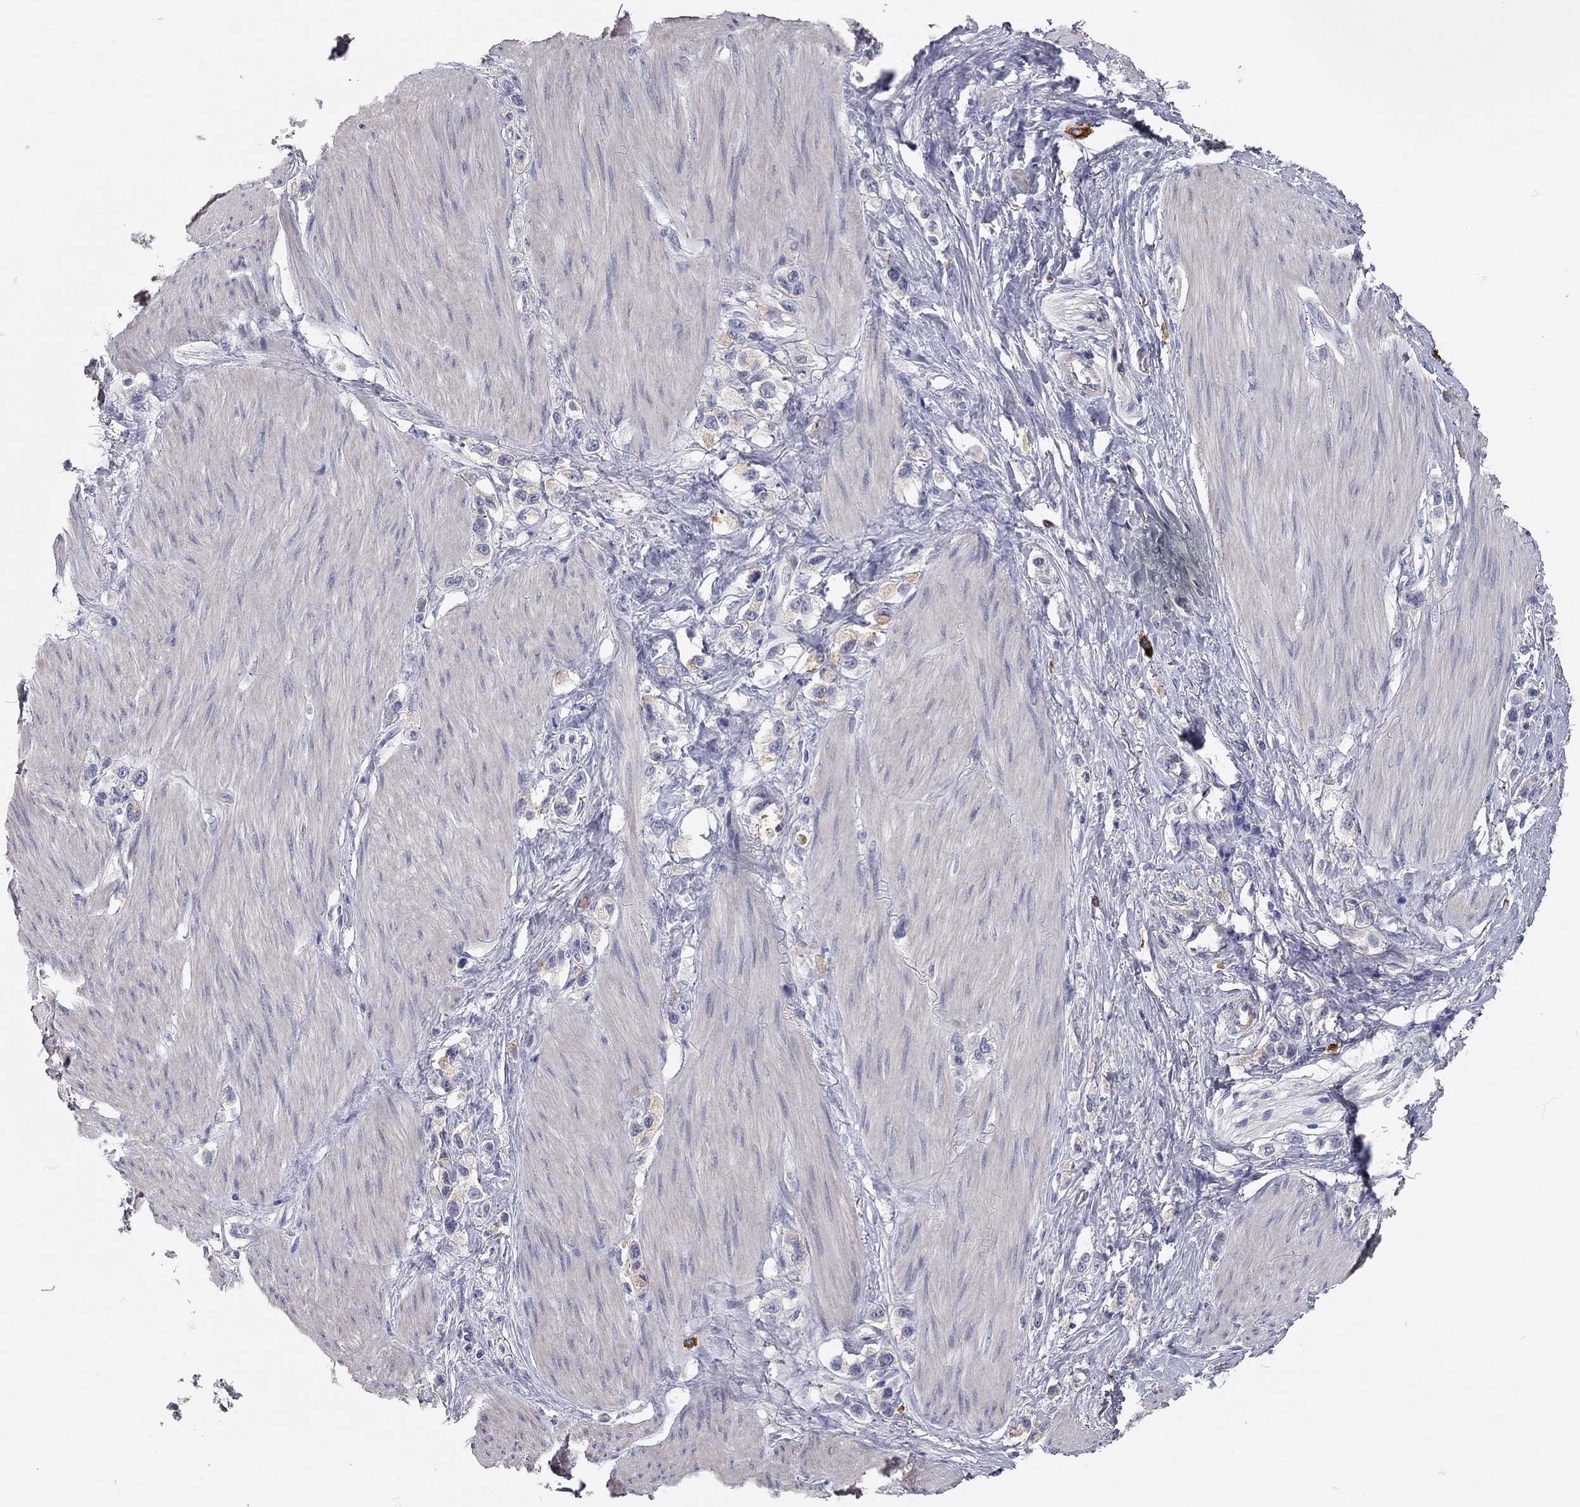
{"staining": {"intensity": "weak", "quantity": "25%-75%", "location": "cytoplasmic/membranous"}, "tissue": "stomach cancer", "cell_type": "Tumor cells", "image_type": "cancer", "snomed": [{"axis": "morphology", "description": "Normal tissue, NOS"}, {"axis": "morphology", "description": "Adenocarcinoma, NOS"}, {"axis": "morphology", "description": "Adenocarcinoma, High grade"}, {"axis": "topography", "description": "Stomach, upper"}, {"axis": "topography", "description": "Stomach"}], "caption": "An IHC micrograph of tumor tissue is shown. Protein staining in brown labels weak cytoplasmic/membranous positivity in stomach cancer (adenocarcinoma (high-grade)) within tumor cells. The staining is performed using DAB (3,3'-diaminobenzidine) brown chromogen to label protein expression. The nuclei are counter-stained blue using hematoxylin.", "gene": "C10orf90", "patient": {"sex": "female", "age": 65}}